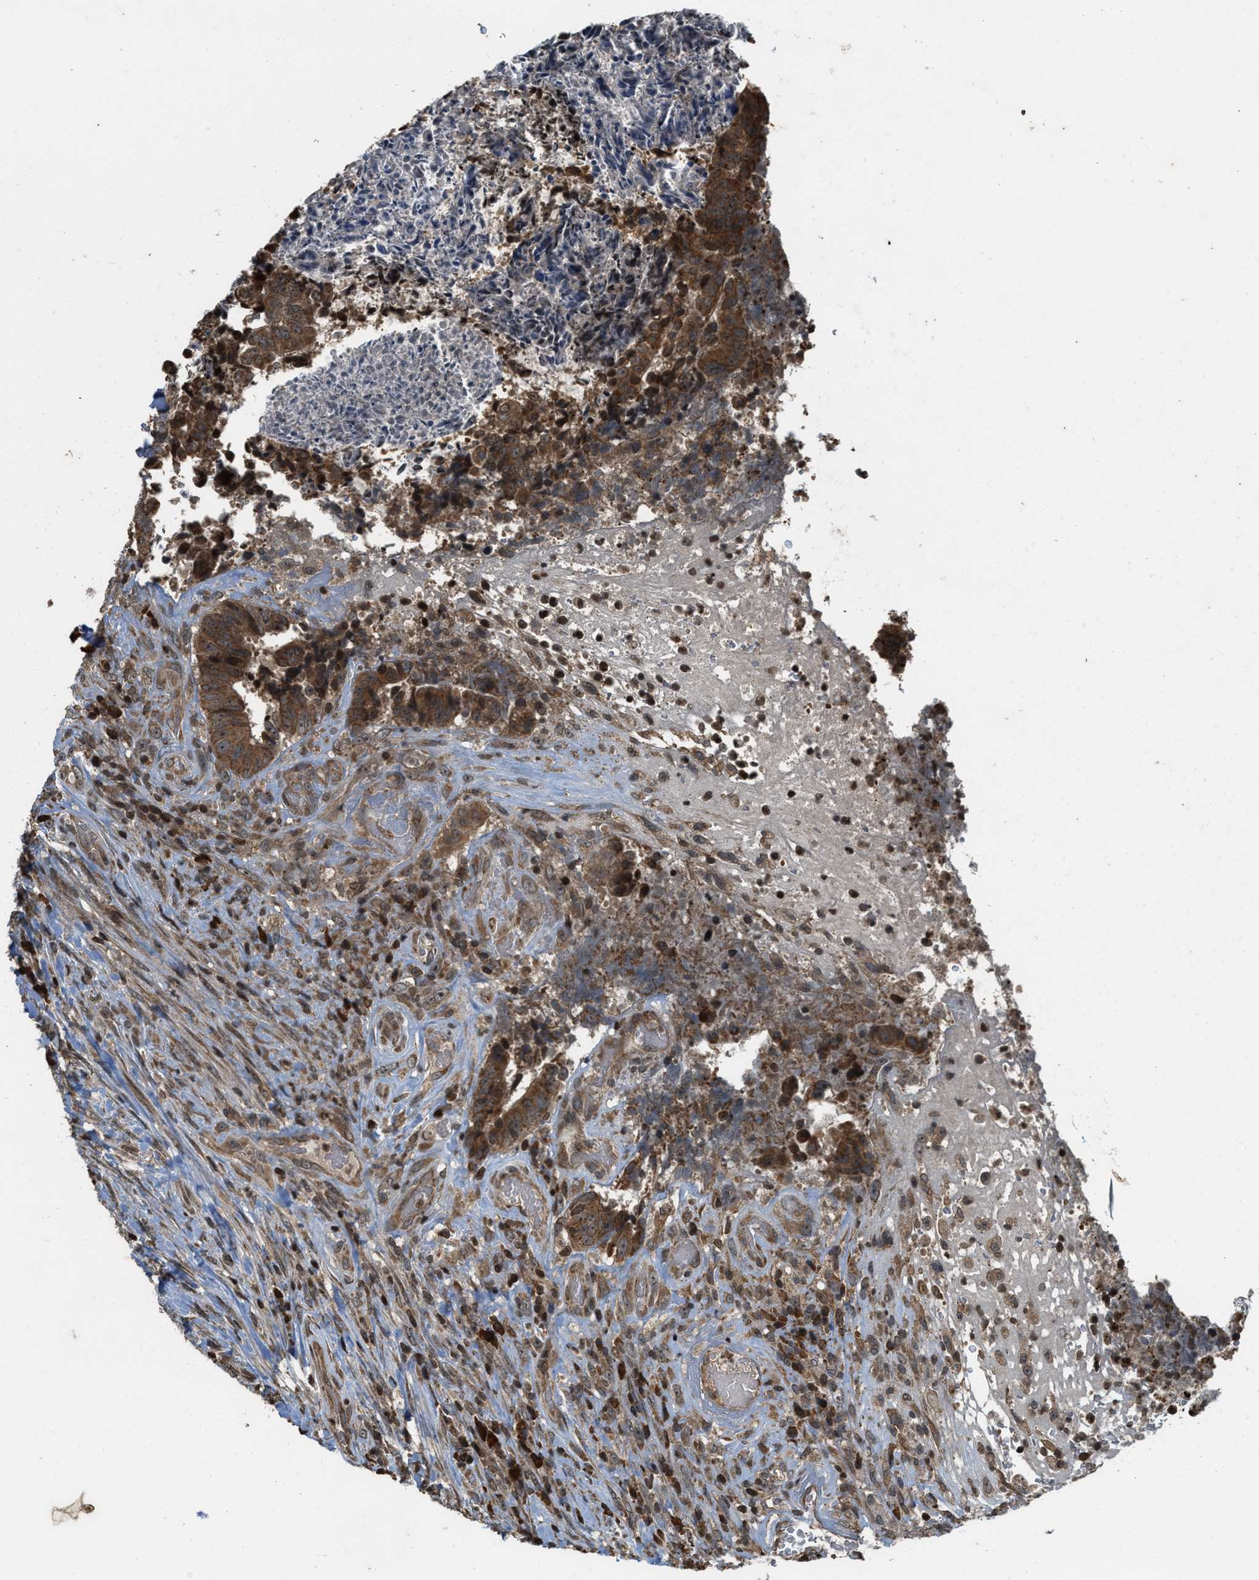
{"staining": {"intensity": "moderate", "quantity": ">75%", "location": "cytoplasmic/membranous,nuclear"}, "tissue": "colorectal cancer", "cell_type": "Tumor cells", "image_type": "cancer", "snomed": [{"axis": "morphology", "description": "Adenocarcinoma, NOS"}, {"axis": "topography", "description": "Rectum"}], "caption": "Immunohistochemistry (DAB) staining of adenocarcinoma (colorectal) exhibits moderate cytoplasmic/membranous and nuclear protein positivity in about >75% of tumor cells.", "gene": "SIAH1", "patient": {"sex": "male", "age": 72}}